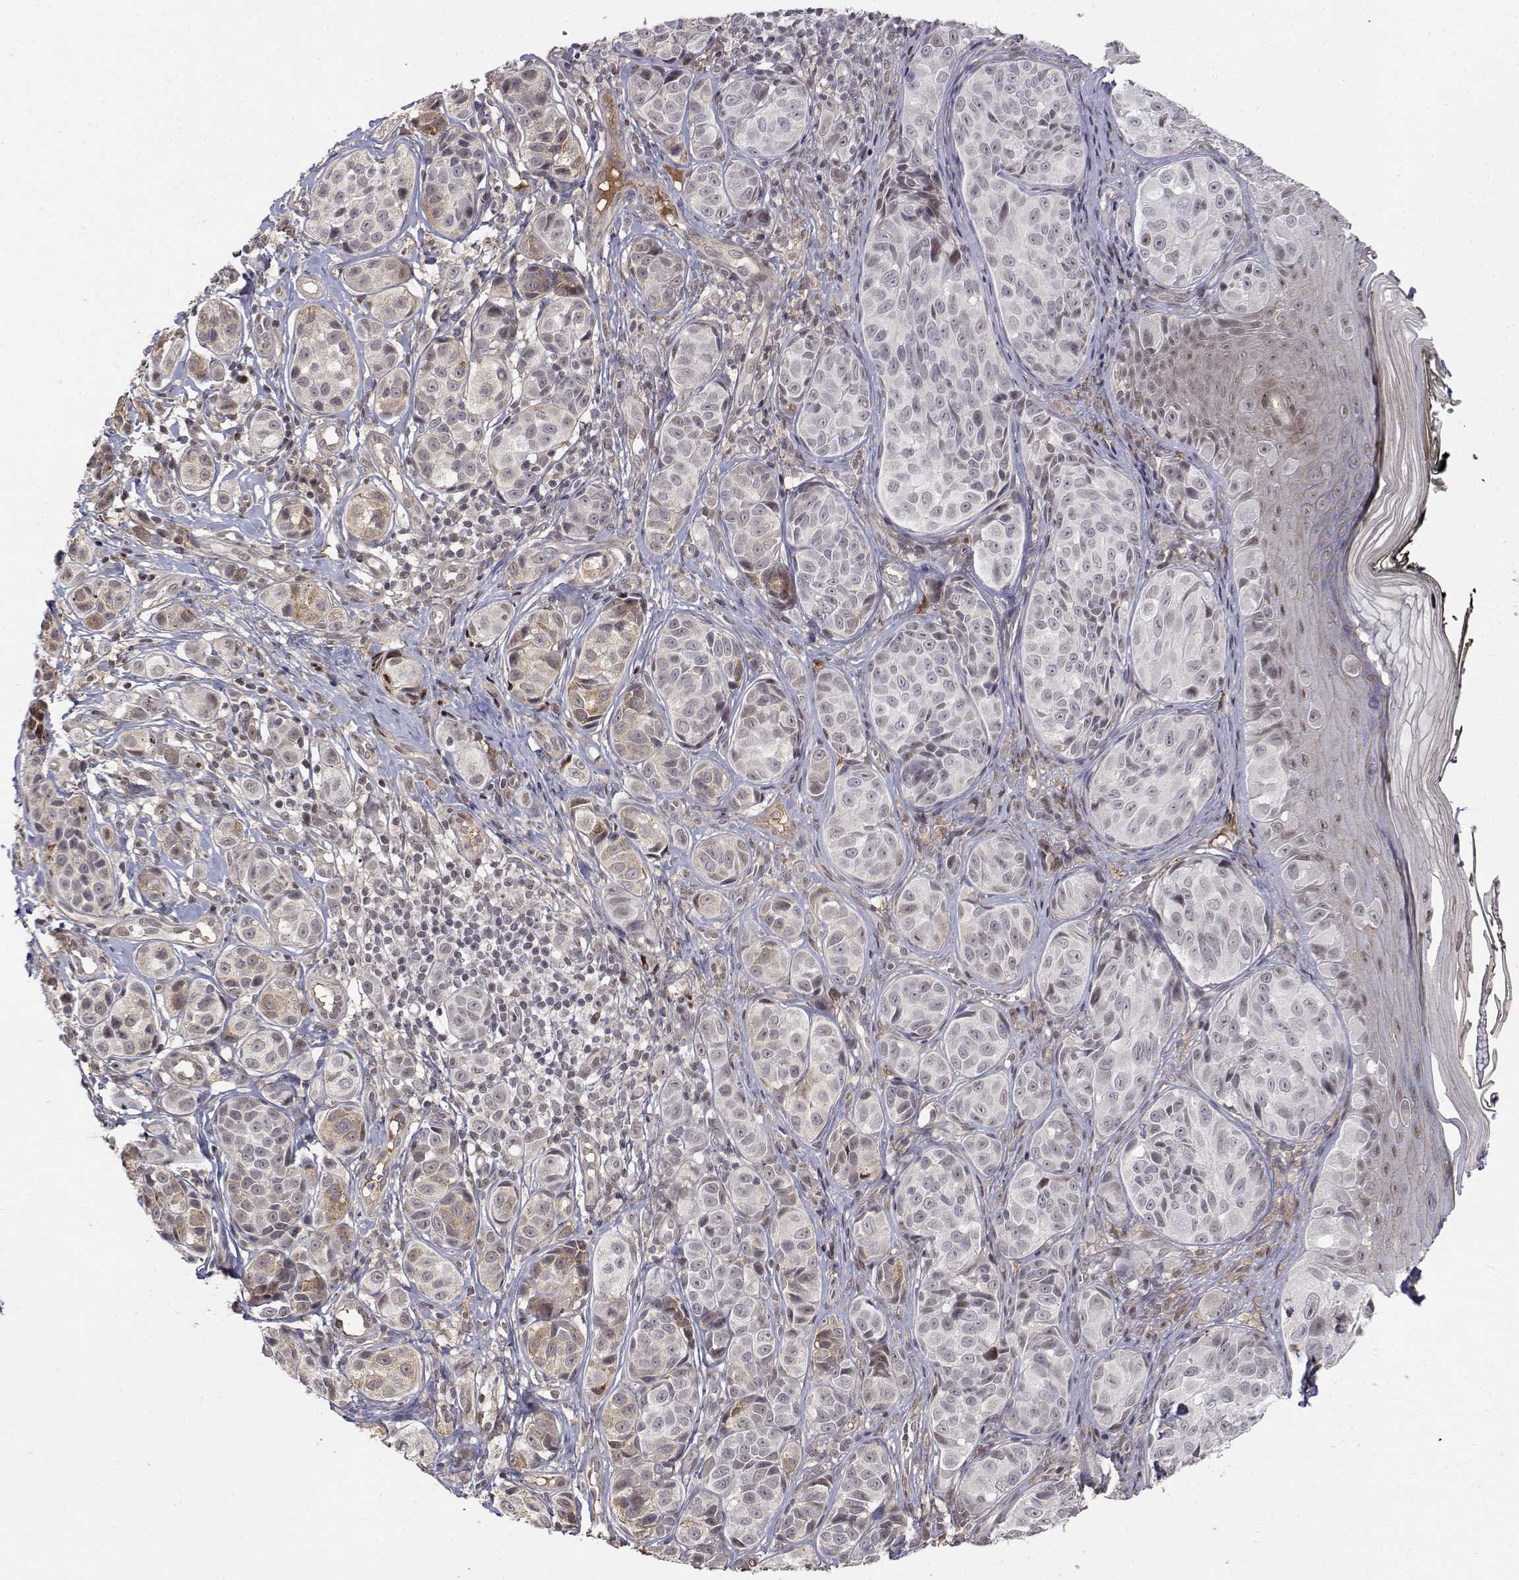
{"staining": {"intensity": "negative", "quantity": "none", "location": "none"}, "tissue": "melanoma", "cell_type": "Tumor cells", "image_type": "cancer", "snomed": [{"axis": "morphology", "description": "Malignant melanoma, NOS"}, {"axis": "topography", "description": "Skin"}], "caption": "A histopathology image of melanoma stained for a protein shows no brown staining in tumor cells.", "gene": "ITGA7", "patient": {"sex": "male", "age": 48}}